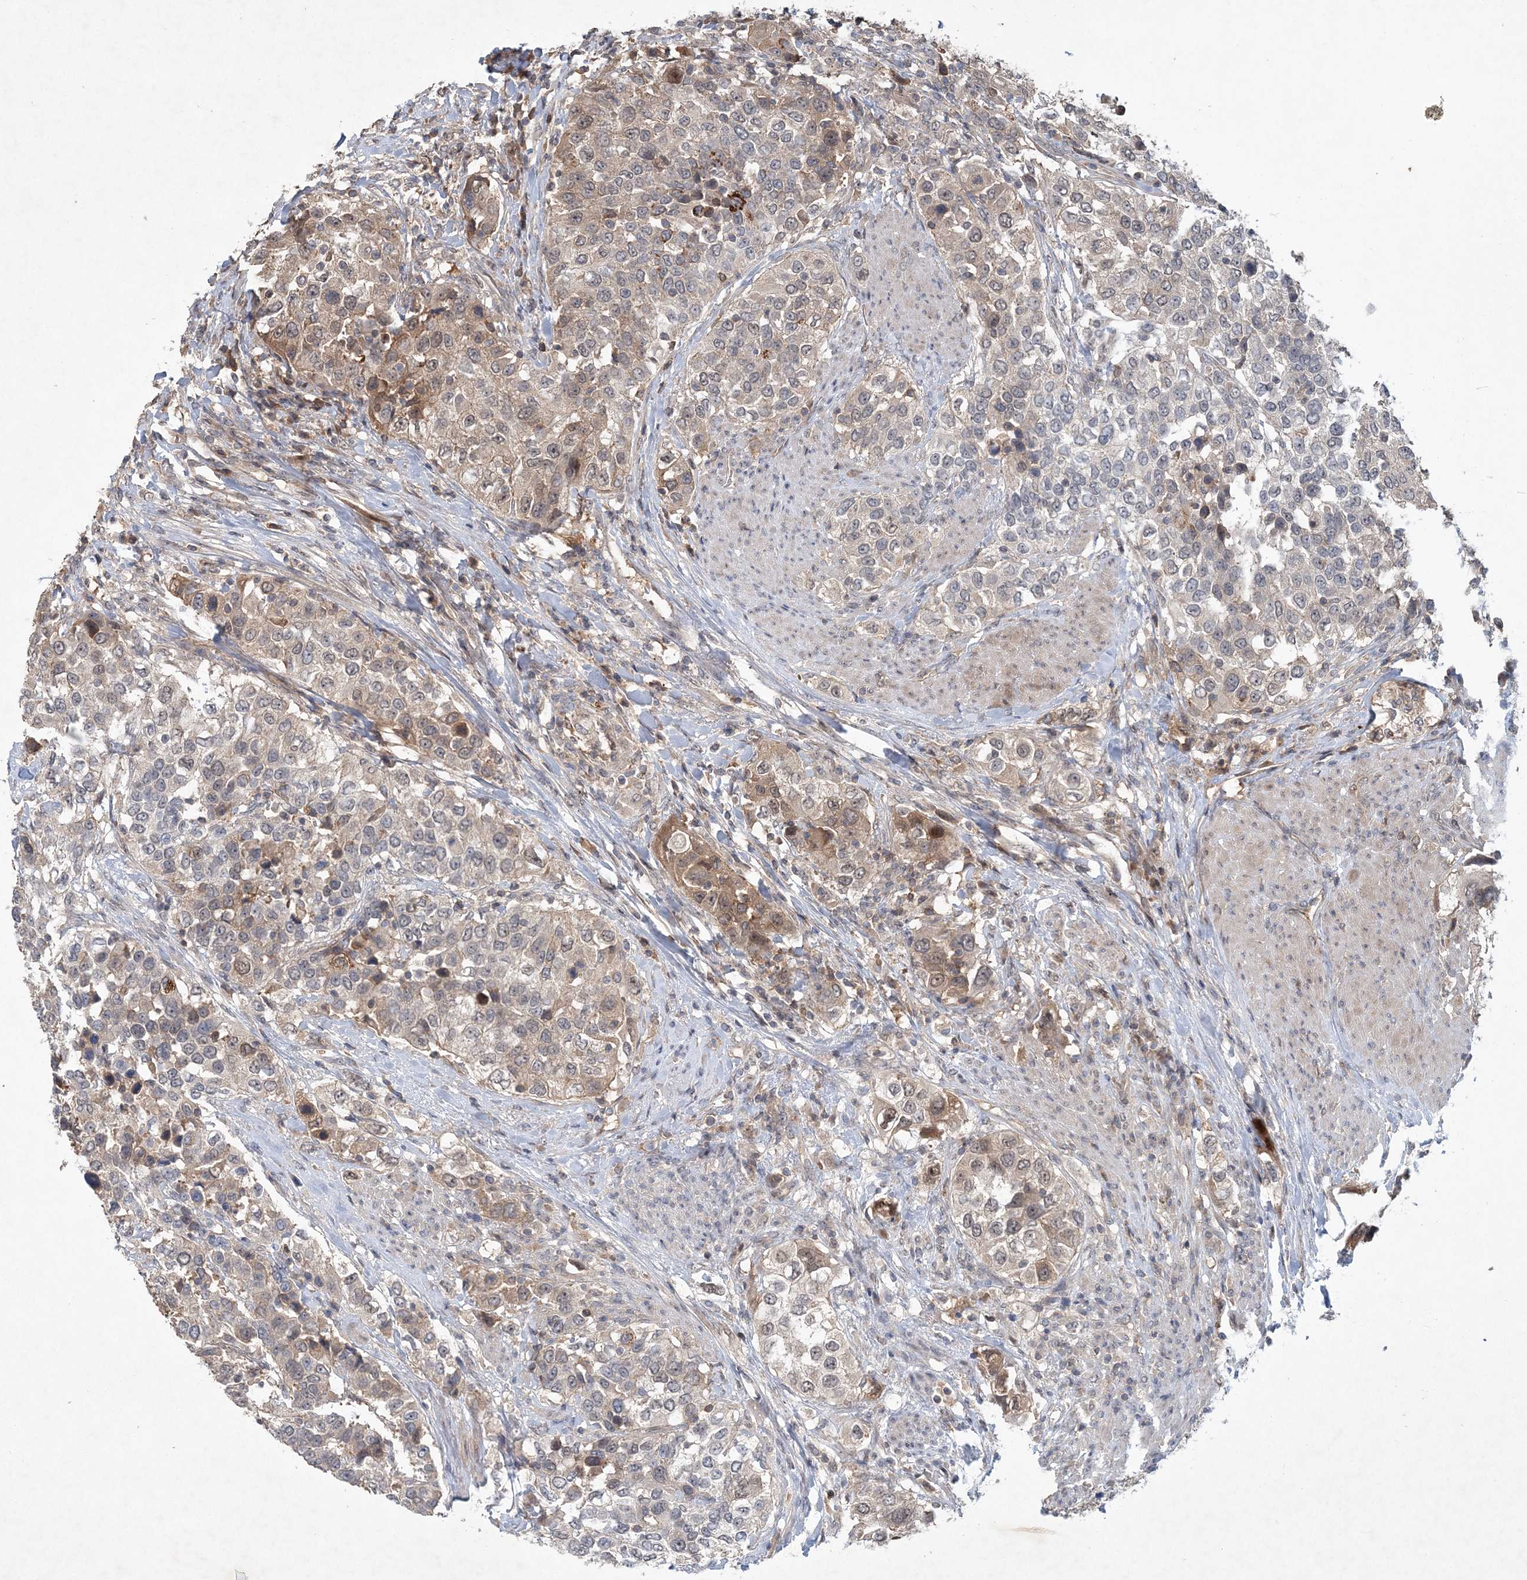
{"staining": {"intensity": "moderate", "quantity": "<25%", "location": "cytoplasmic/membranous"}, "tissue": "urothelial cancer", "cell_type": "Tumor cells", "image_type": "cancer", "snomed": [{"axis": "morphology", "description": "Urothelial carcinoma, High grade"}, {"axis": "topography", "description": "Urinary bladder"}], "caption": "Urothelial carcinoma (high-grade) was stained to show a protein in brown. There is low levels of moderate cytoplasmic/membranous positivity in about <25% of tumor cells.", "gene": "RNF25", "patient": {"sex": "female", "age": 80}}